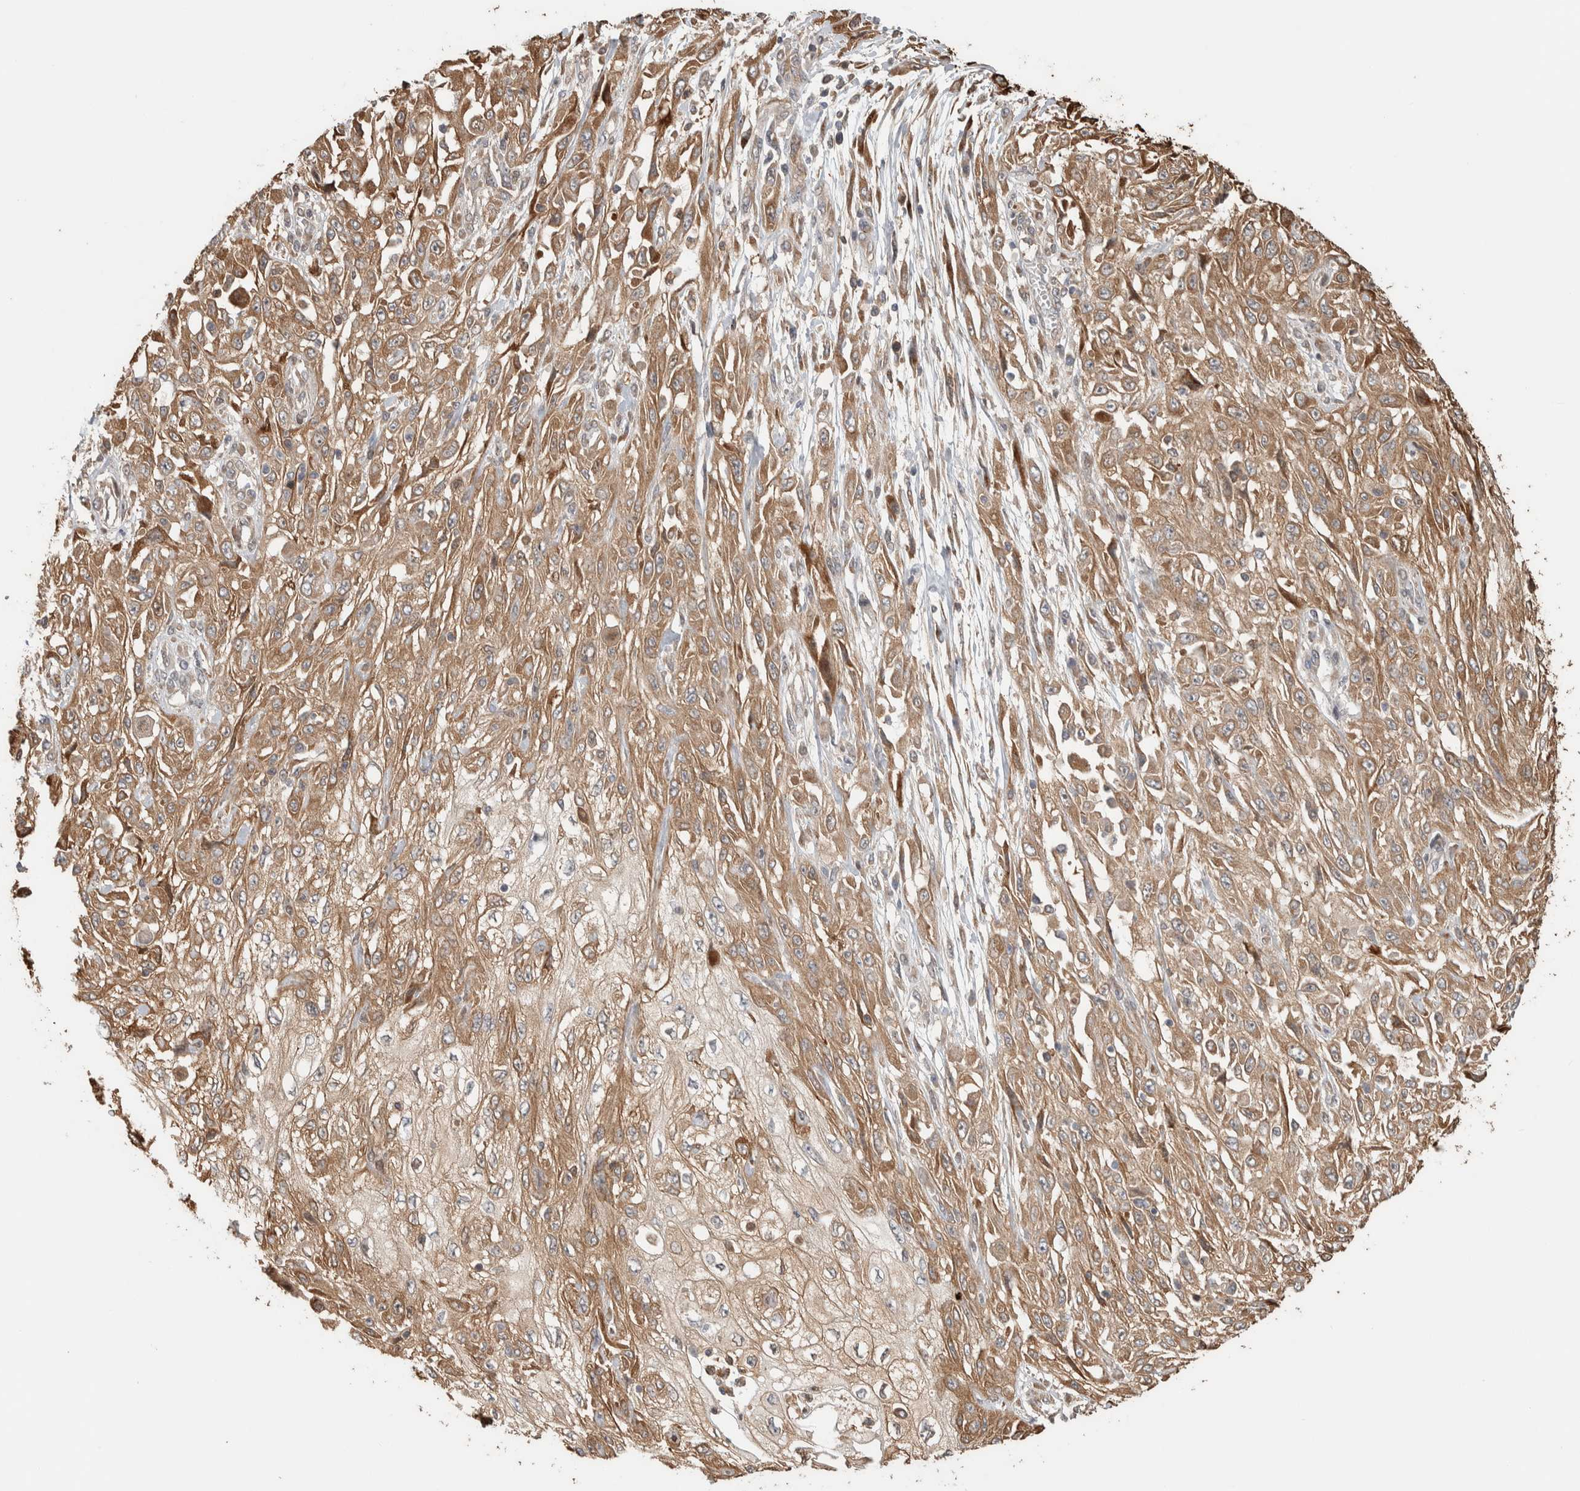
{"staining": {"intensity": "moderate", "quantity": ">75%", "location": "cytoplasmic/membranous"}, "tissue": "skin cancer", "cell_type": "Tumor cells", "image_type": "cancer", "snomed": [{"axis": "morphology", "description": "Squamous cell carcinoma, NOS"}, {"axis": "morphology", "description": "Squamous cell carcinoma, metastatic, NOS"}, {"axis": "topography", "description": "Skin"}, {"axis": "topography", "description": "Lymph node"}], "caption": "There is medium levels of moderate cytoplasmic/membranous expression in tumor cells of skin metastatic squamous cell carcinoma, as demonstrated by immunohistochemical staining (brown color).", "gene": "CNTROB", "patient": {"sex": "male", "age": 75}}